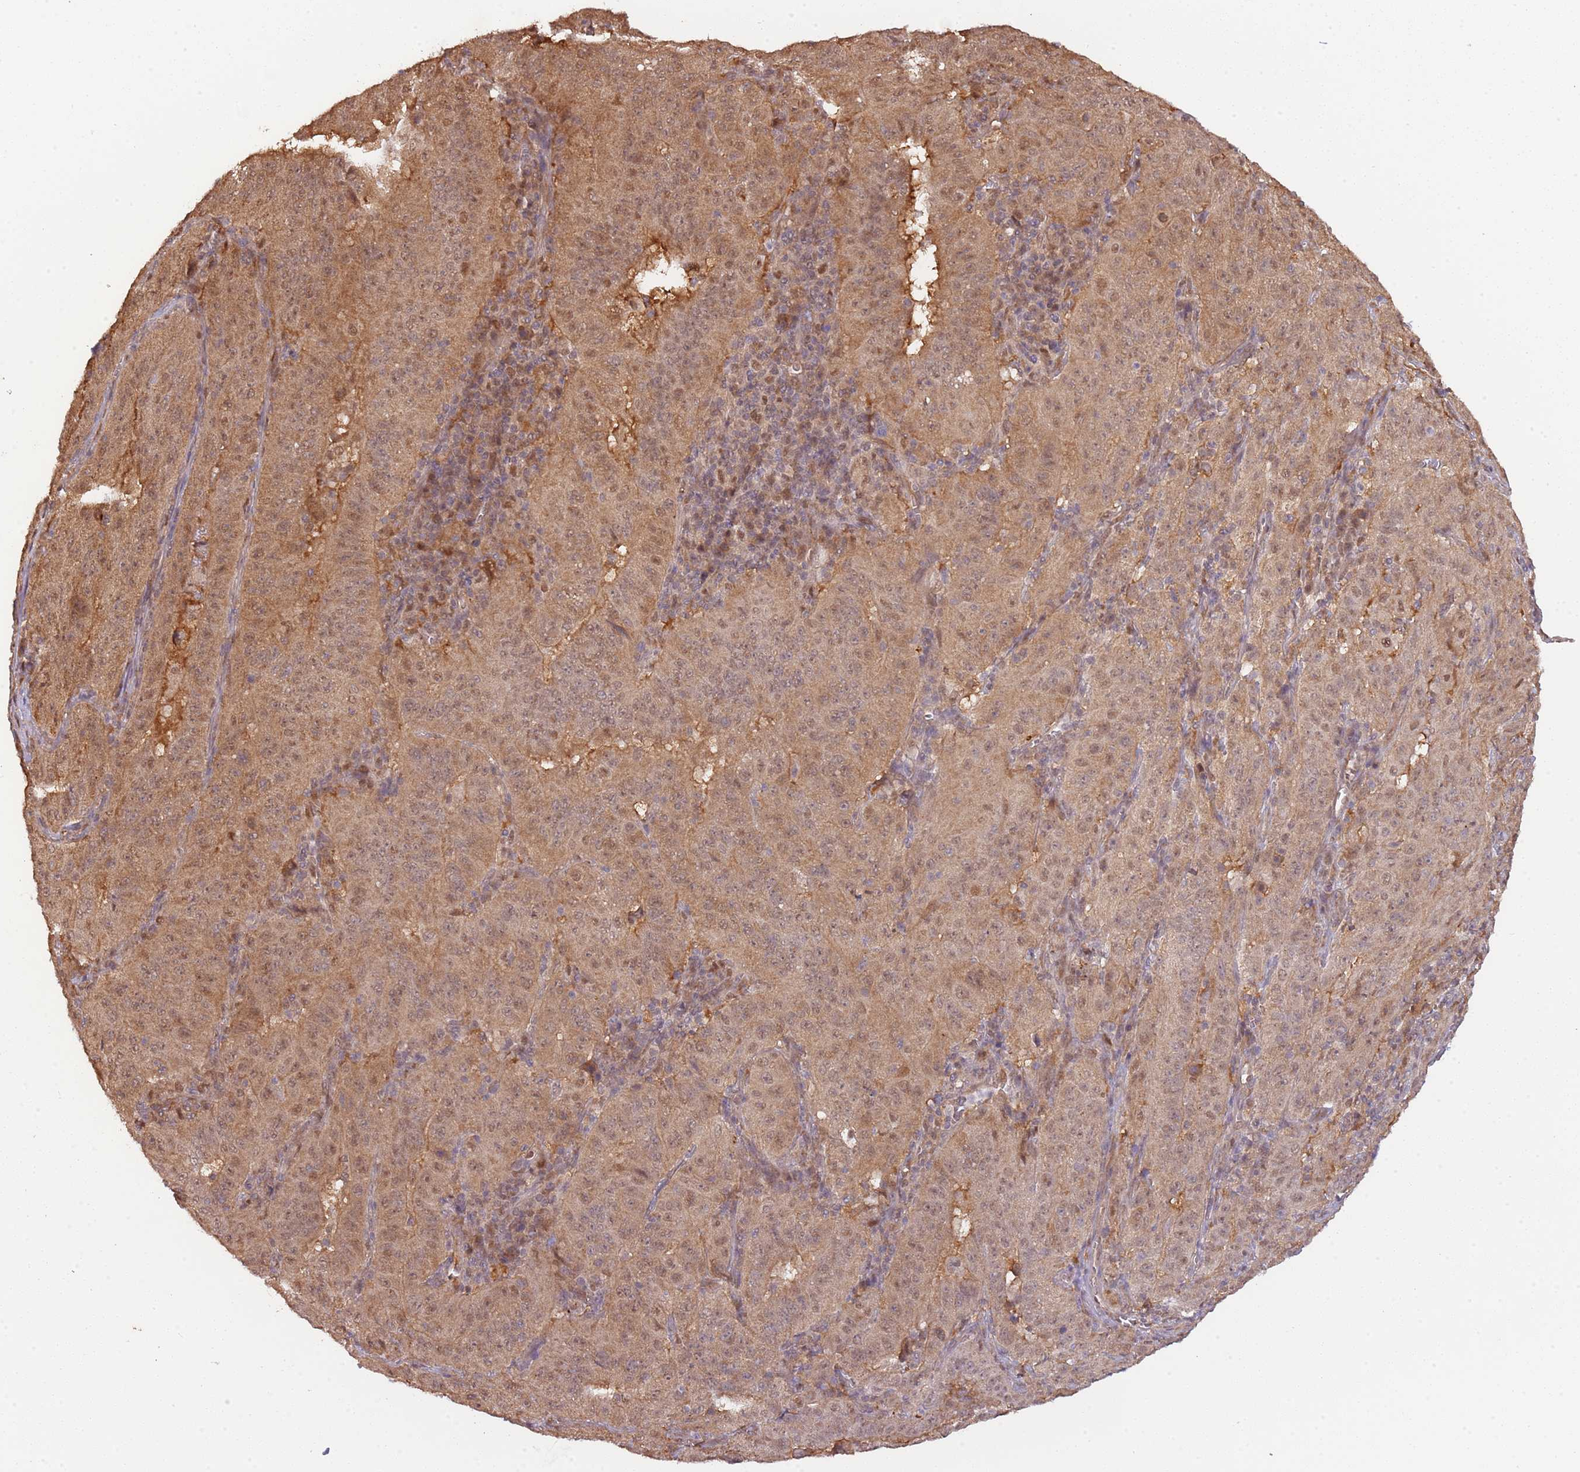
{"staining": {"intensity": "moderate", "quantity": ">75%", "location": "cytoplasmic/membranous,nuclear"}, "tissue": "pancreatic cancer", "cell_type": "Tumor cells", "image_type": "cancer", "snomed": [{"axis": "morphology", "description": "Adenocarcinoma, NOS"}, {"axis": "topography", "description": "Pancreas"}], "caption": "Pancreatic adenocarcinoma stained with a brown dye reveals moderate cytoplasmic/membranous and nuclear positive staining in about >75% of tumor cells.", "gene": "PLSCR5", "patient": {"sex": "male", "age": 63}}